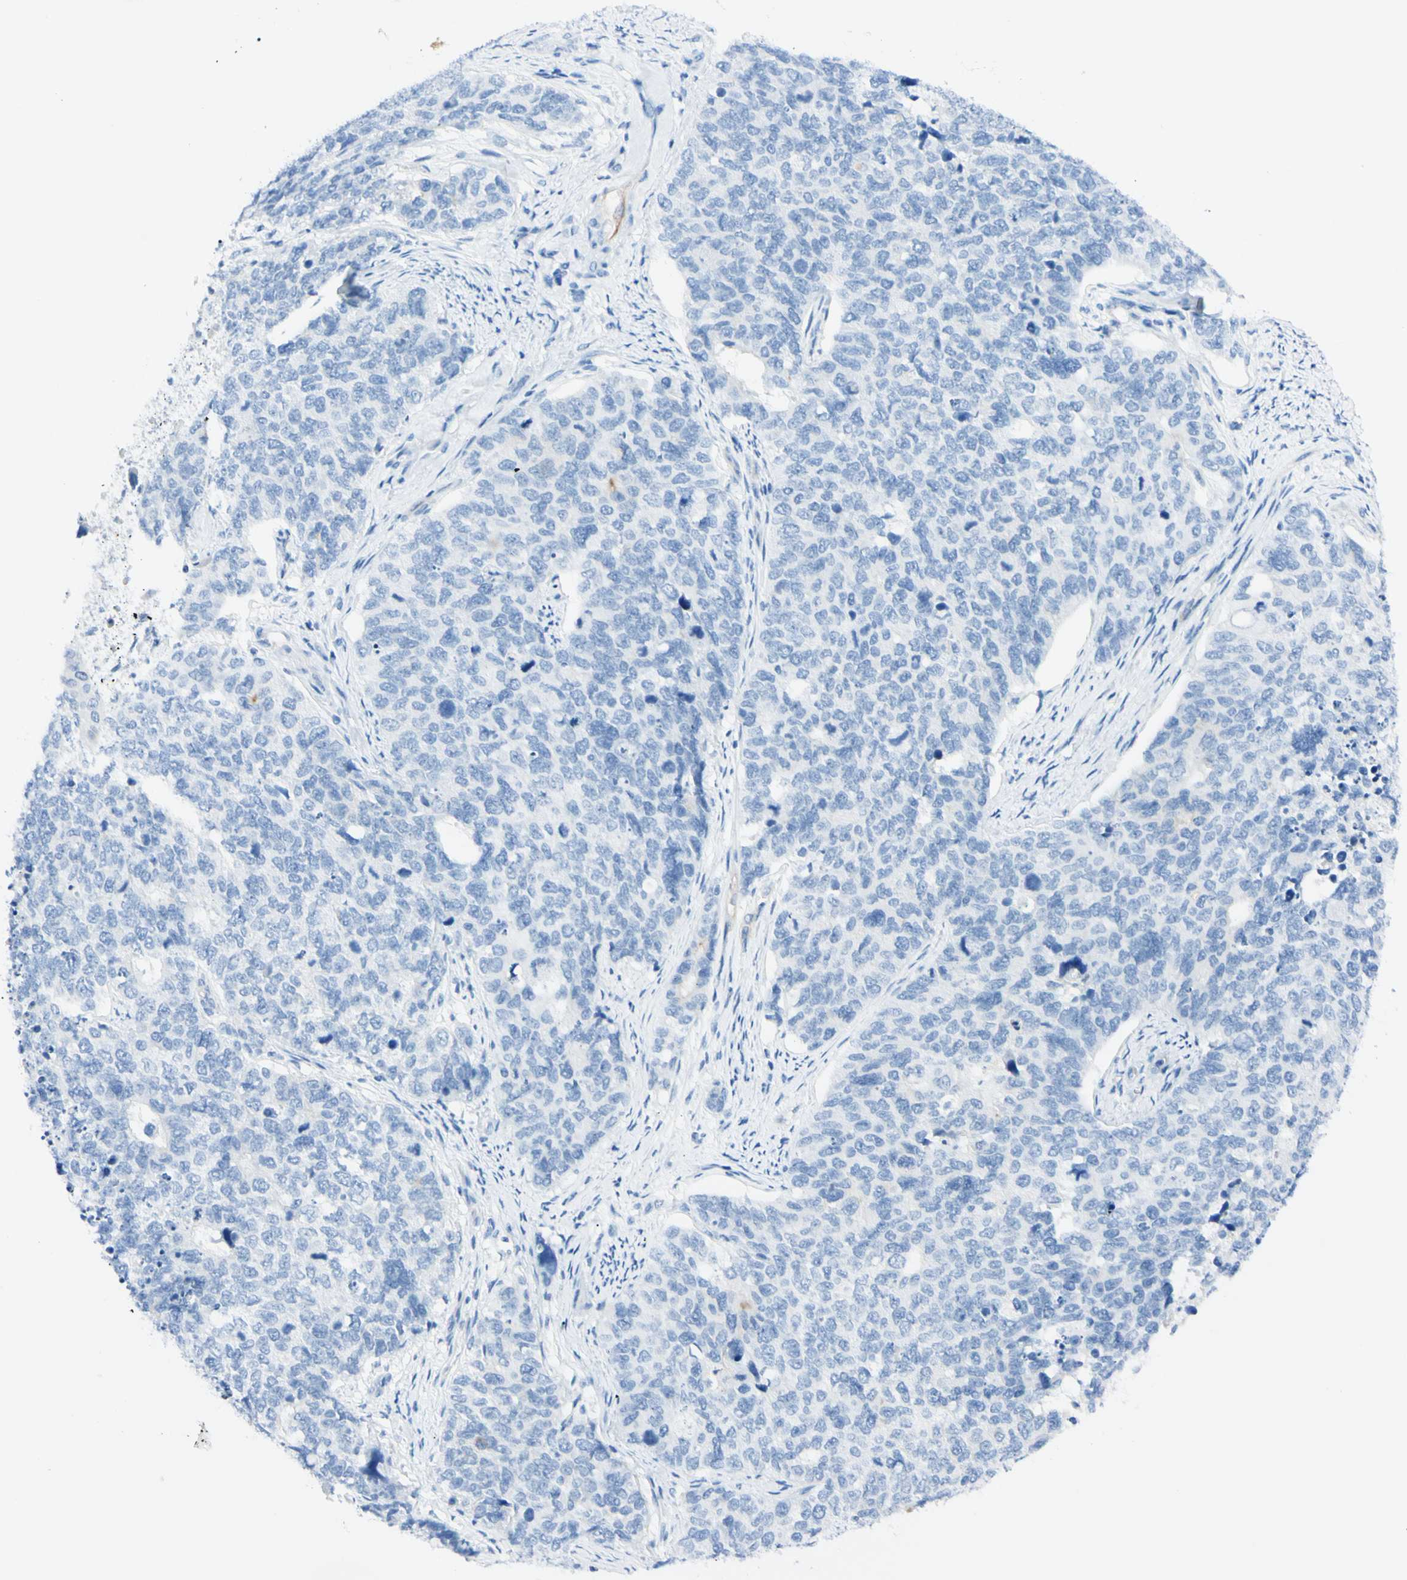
{"staining": {"intensity": "negative", "quantity": "none", "location": "none"}, "tissue": "cervical cancer", "cell_type": "Tumor cells", "image_type": "cancer", "snomed": [{"axis": "morphology", "description": "Squamous cell carcinoma, NOS"}, {"axis": "topography", "description": "Cervix"}], "caption": "Immunohistochemical staining of squamous cell carcinoma (cervical) exhibits no significant positivity in tumor cells.", "gene": "FOLH1", "patient": {"sex": "female", "age": 63}}